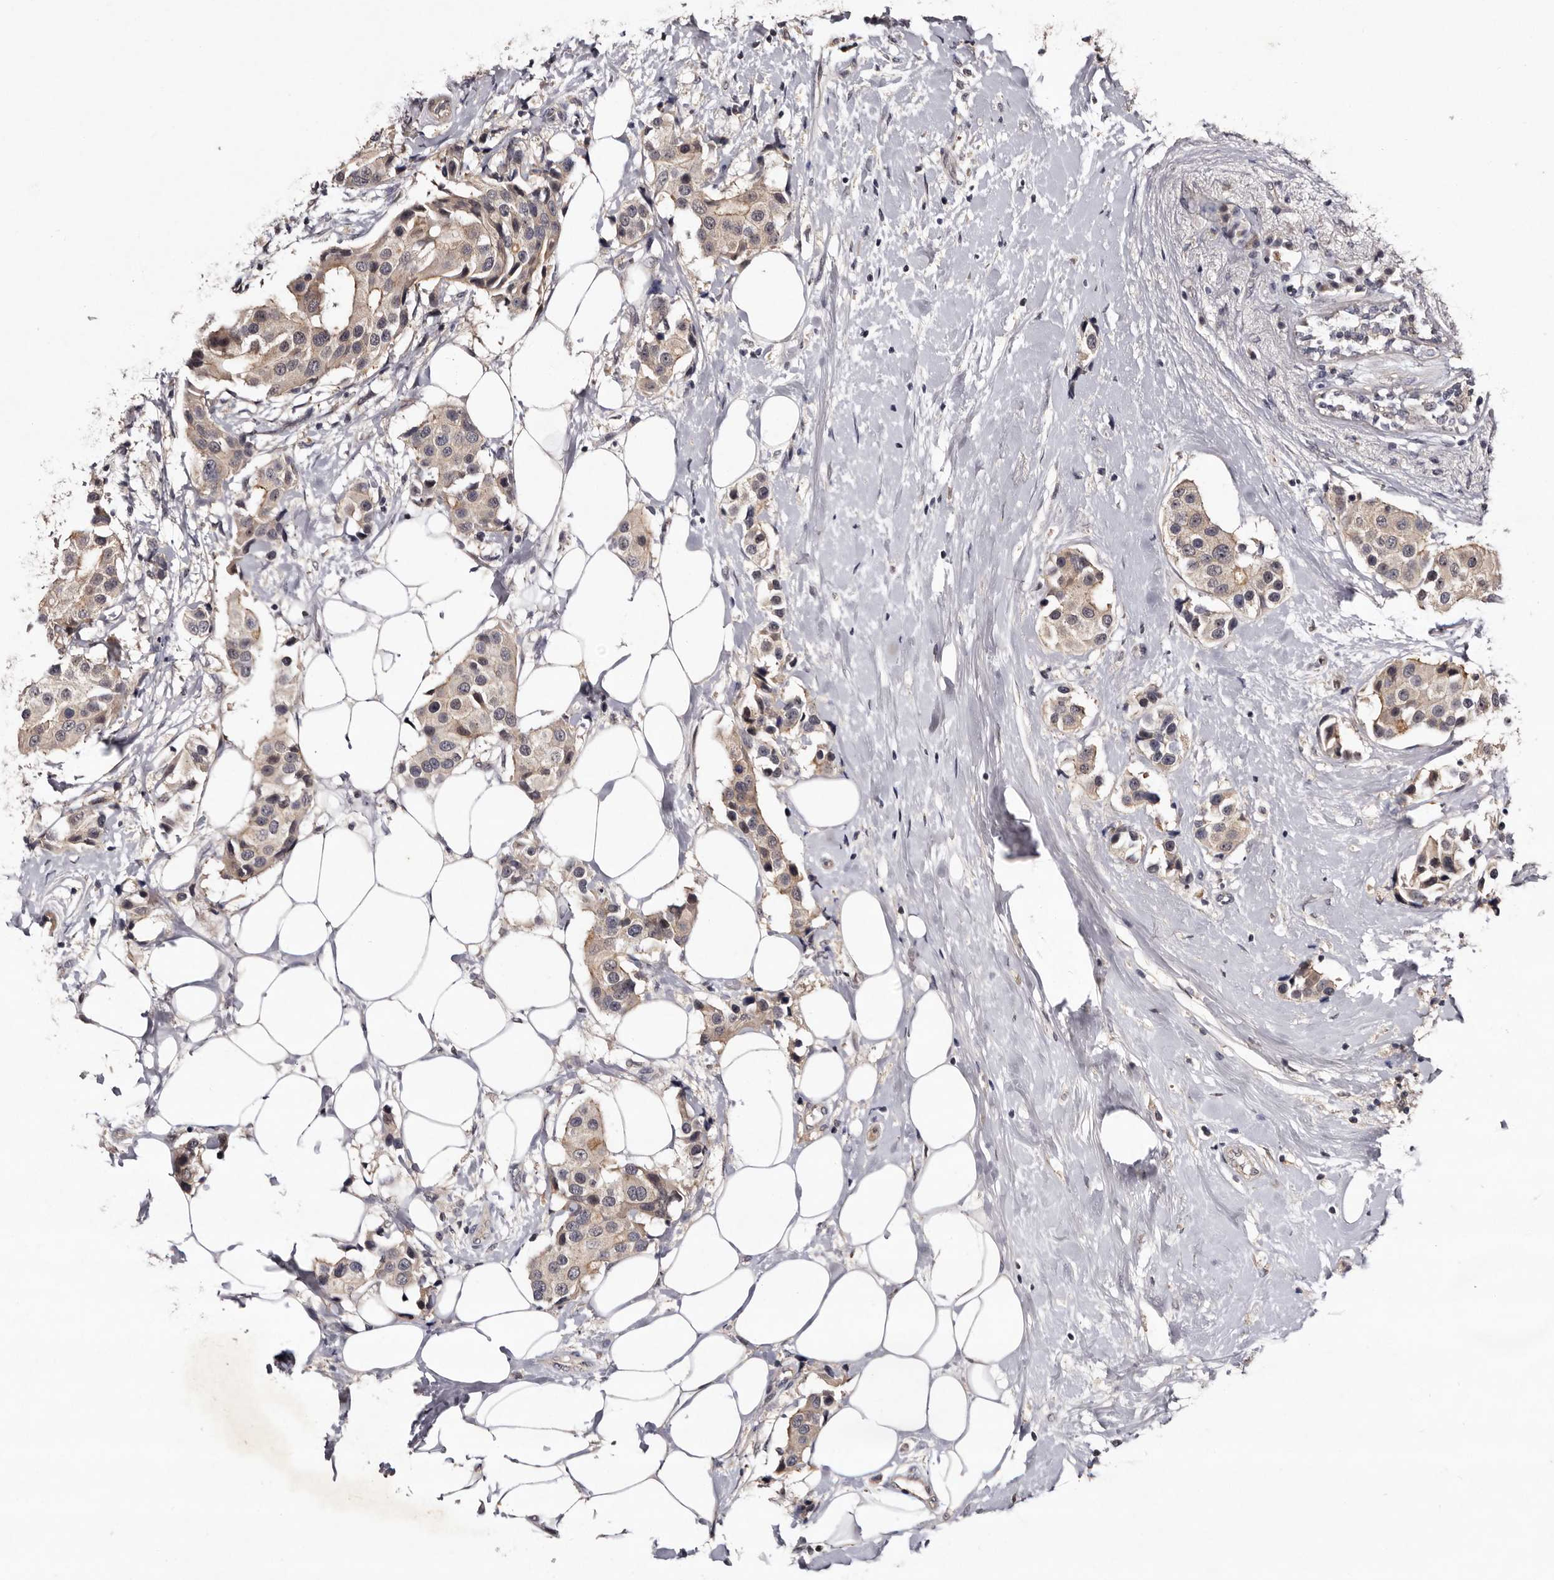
{"staining": {"intensity": "weak", "quantity": "25%-75%", "location": "cytoplasmic/membranous"}, "tissue": "breast cancer", "cell_type": "Tumor cells", "image_type": "cancer", "snomed": [{"axis": "morphology", "description": "Normal tissue, NOS"}, {"axis": "morphology", "description": "Duct carcinoma"}, {"axis": "topography", "description": "Breast"}], "caption": "Breast invasive ductal carcinoma stained with immunohistochemistry shows weak cytoplasmic/membranous positivity in approximately 25%-75% of tumor cells.", "gene": "LANCL2", "patient": {"sex": "female", "age": 39}}